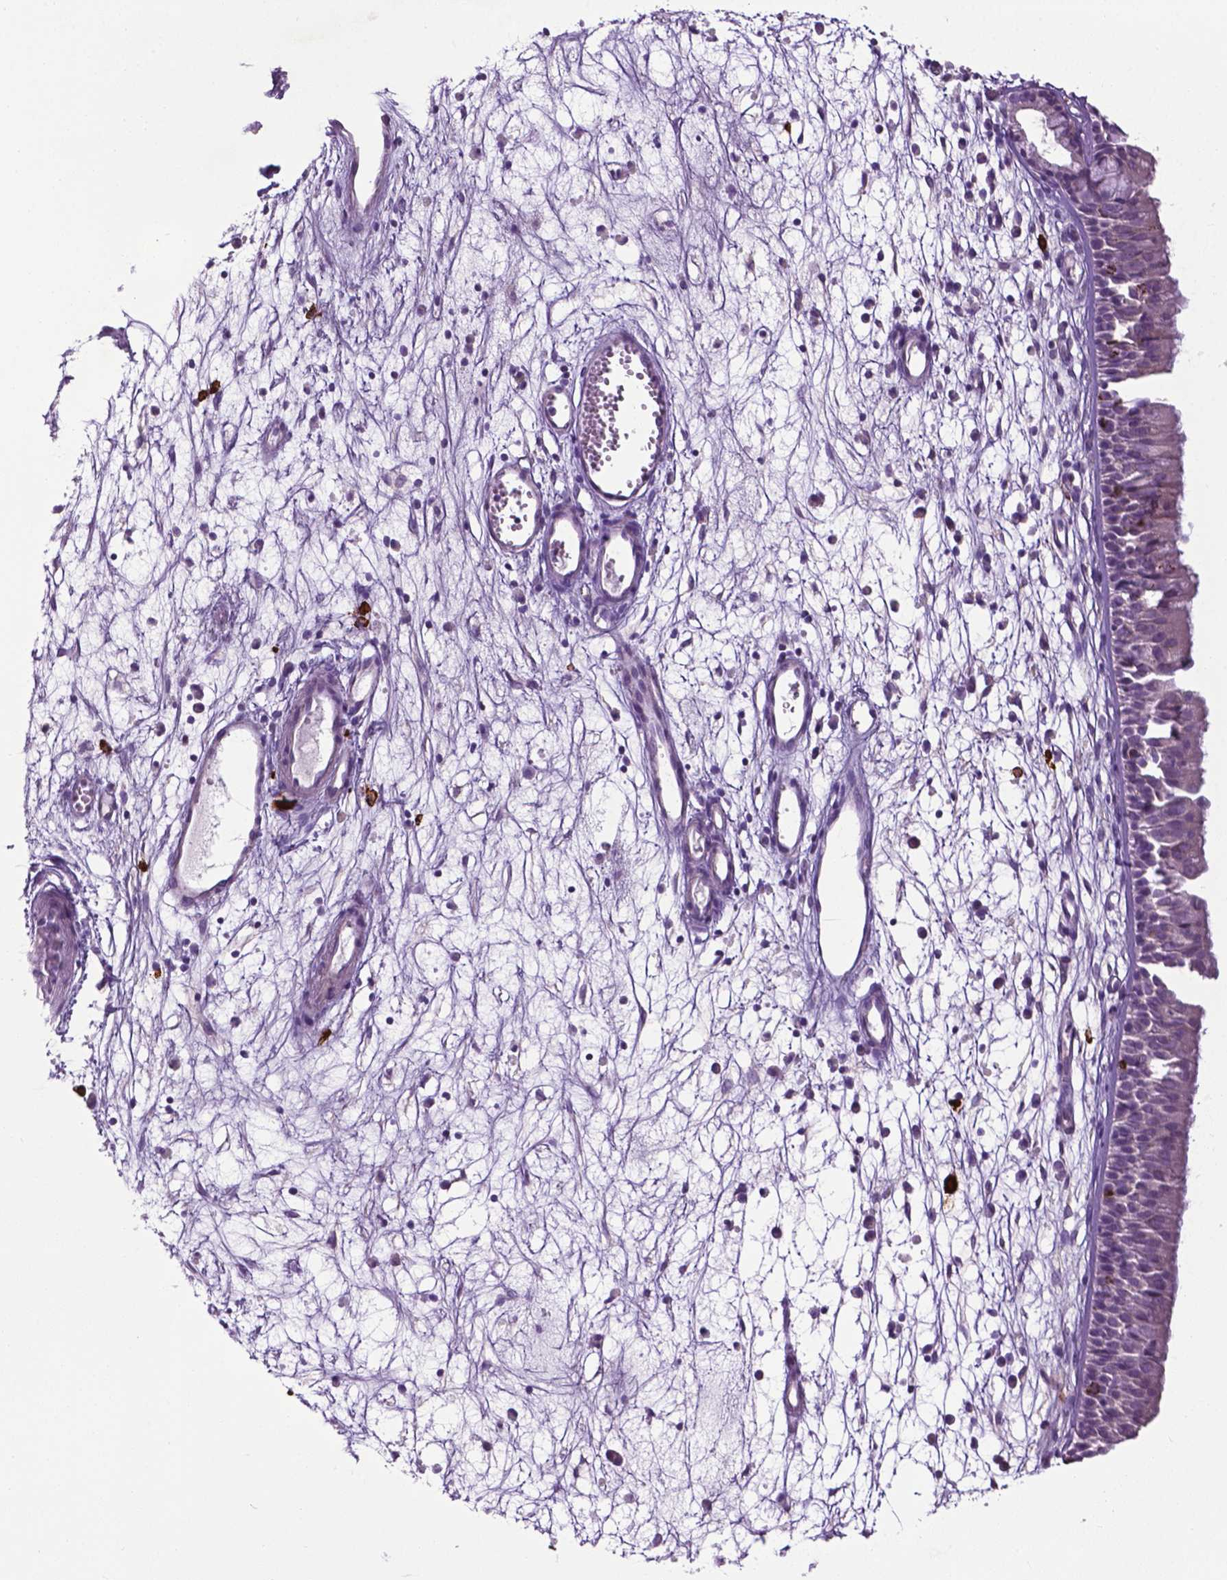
{"staining": {"intensity": "negative", "quantity": "none", "location": "none"}, "tissue": "nasopharynx", "cell_type": "Respiratory epithelial cells", "image_type": "normal", "snomed": [{"axis": "morphology", "description": "Normal tissue, NOS"}, {"axis": "topography", "description": "Nasopharynx"}], "caption": "This is an immunohistochemistry histopathology image of unremarkable human nasopharynx. There is no expression in respiratory epithelial cells.", "gene": "SPECC1L", "patient": {"sex": "female", "age": 55}}